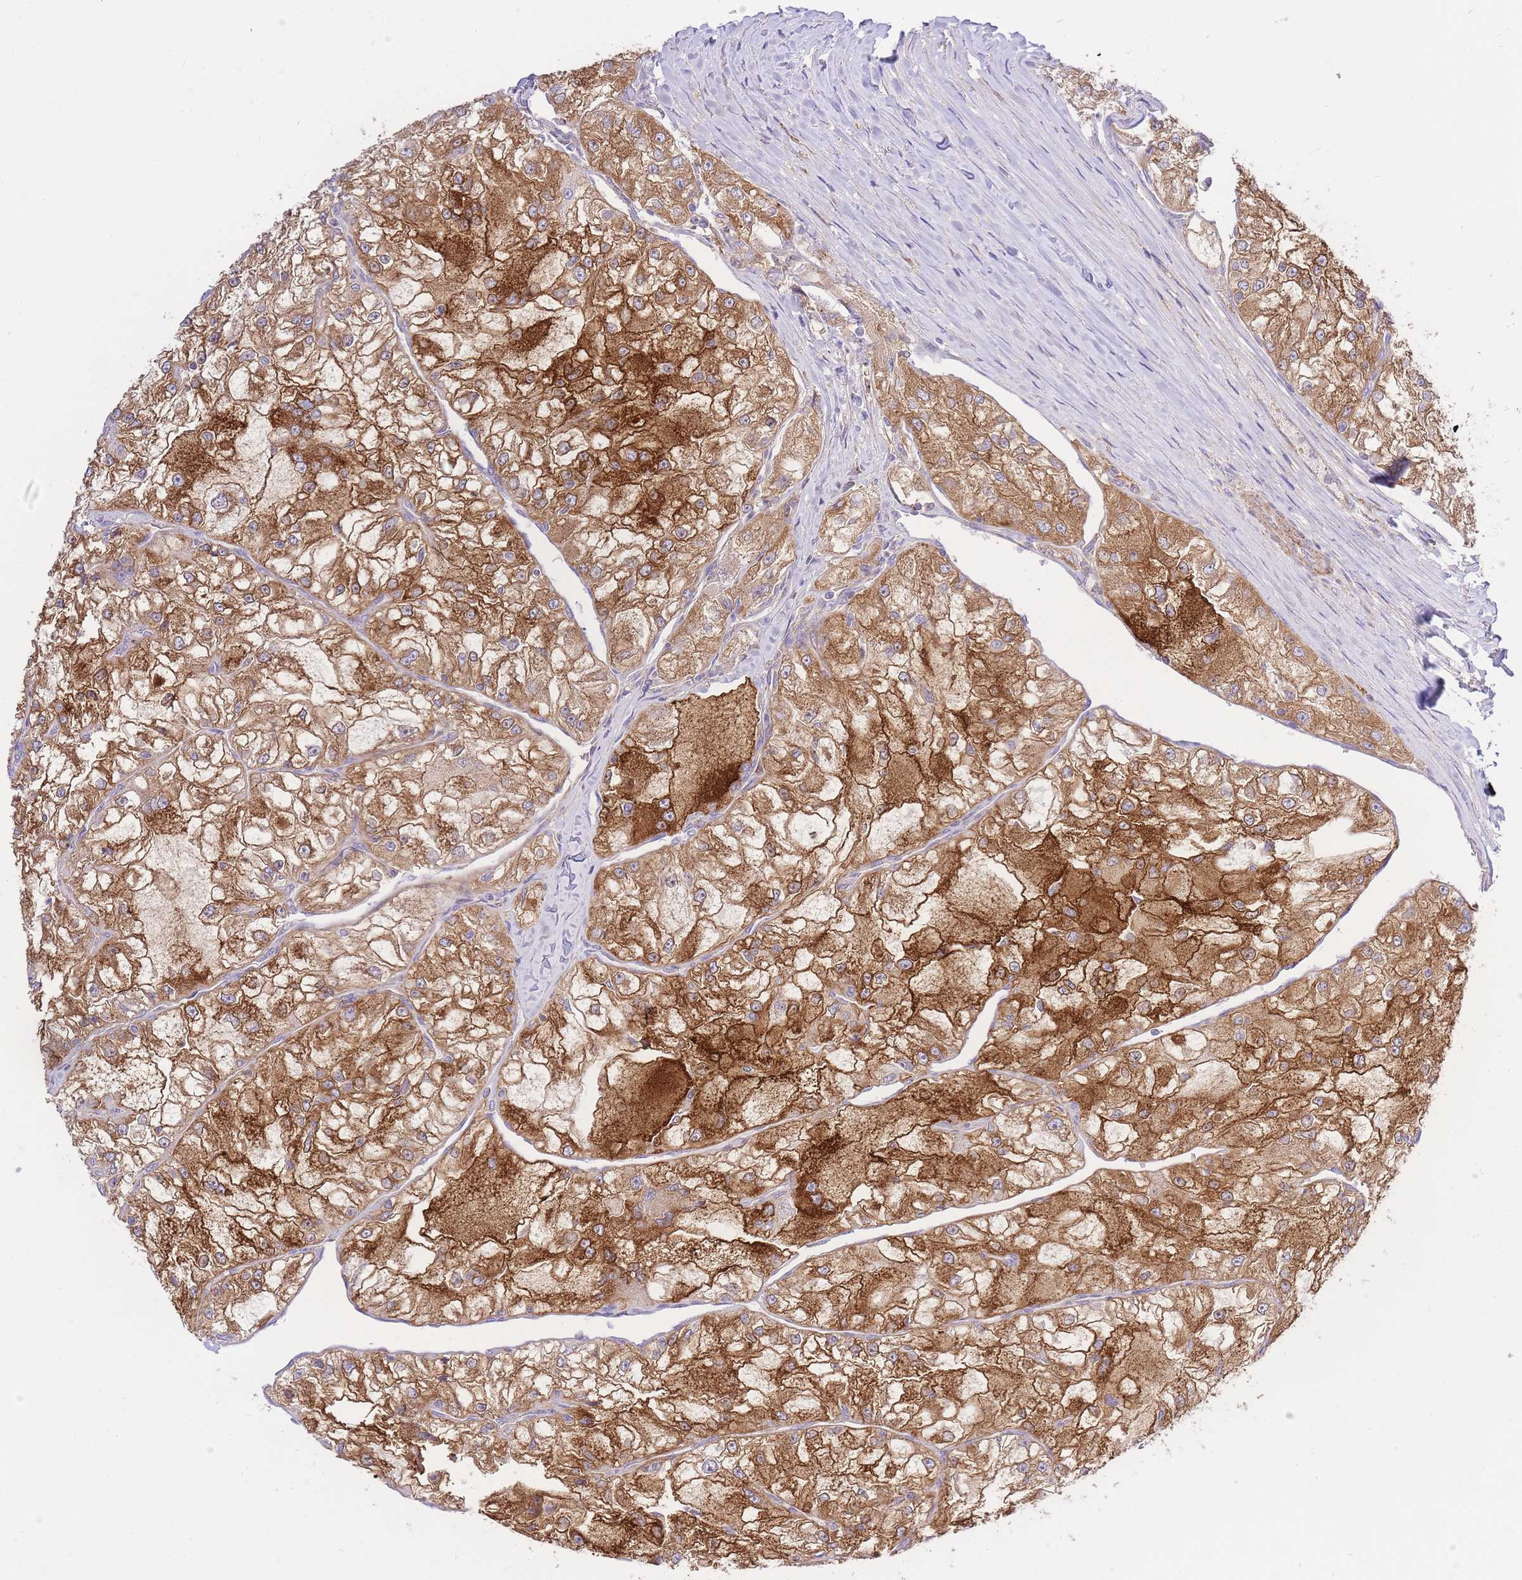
{"staining": {"intensity": "strong", "quantity": ">75%", "location": "cytoplasmic/membranous"}, "tissue": "renal cancer", "cell_type": "Tumor cells", "image_type": "cancer", "snomed": [{"axis": "morphology", "description": "Adenocarcinoma, NOS"}, {"axis": "topography", "description": "Kidney"}], "caption": "IHC micrograph of human renal adenocarcinoma stained for a protein (brown), which displays high levels of strong cytoplasmic/membranous positivity in approximately >75% of tumor cells.", "gene": "INSYN2B", "patient": {"sex": "female", "age": 72}}